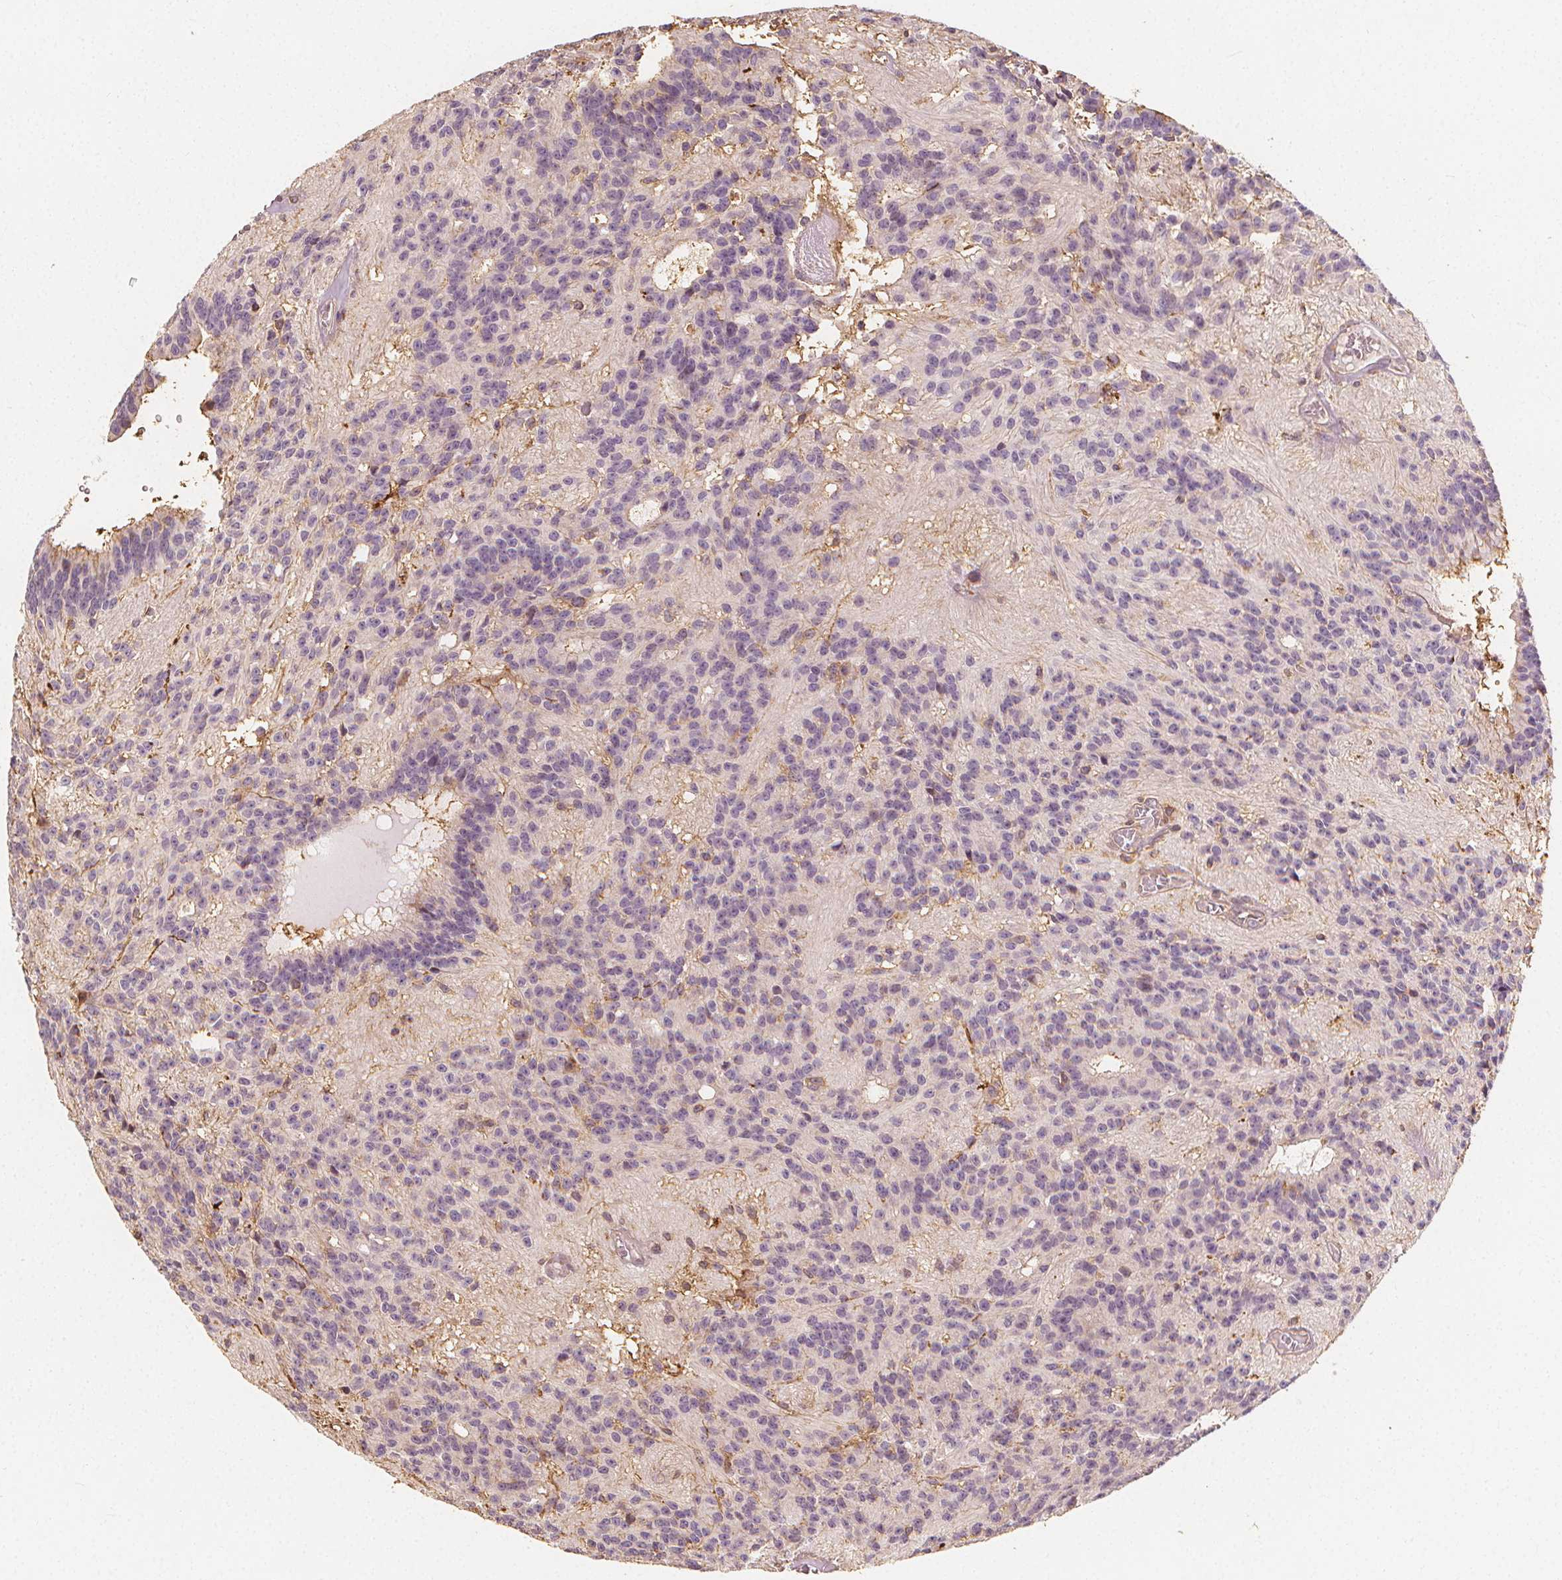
{"staining": {"intensity": "negative", "quantity": "none", "location": "none"}, "tissue": "glioma", "cell_type": "Tumor cells", "image_type": "cancer", "snomed": [{"axis": "morphology", "description": "Glioma, malignant, Low grade"}, {"axis": "topography", "description": "Brain"}], "caption": "Immunohistochemical staining of glioma displays no significant expression in tumor cells.", "gene": "ARHGAP26", "patient": {"sex": "male", "age": 31}}